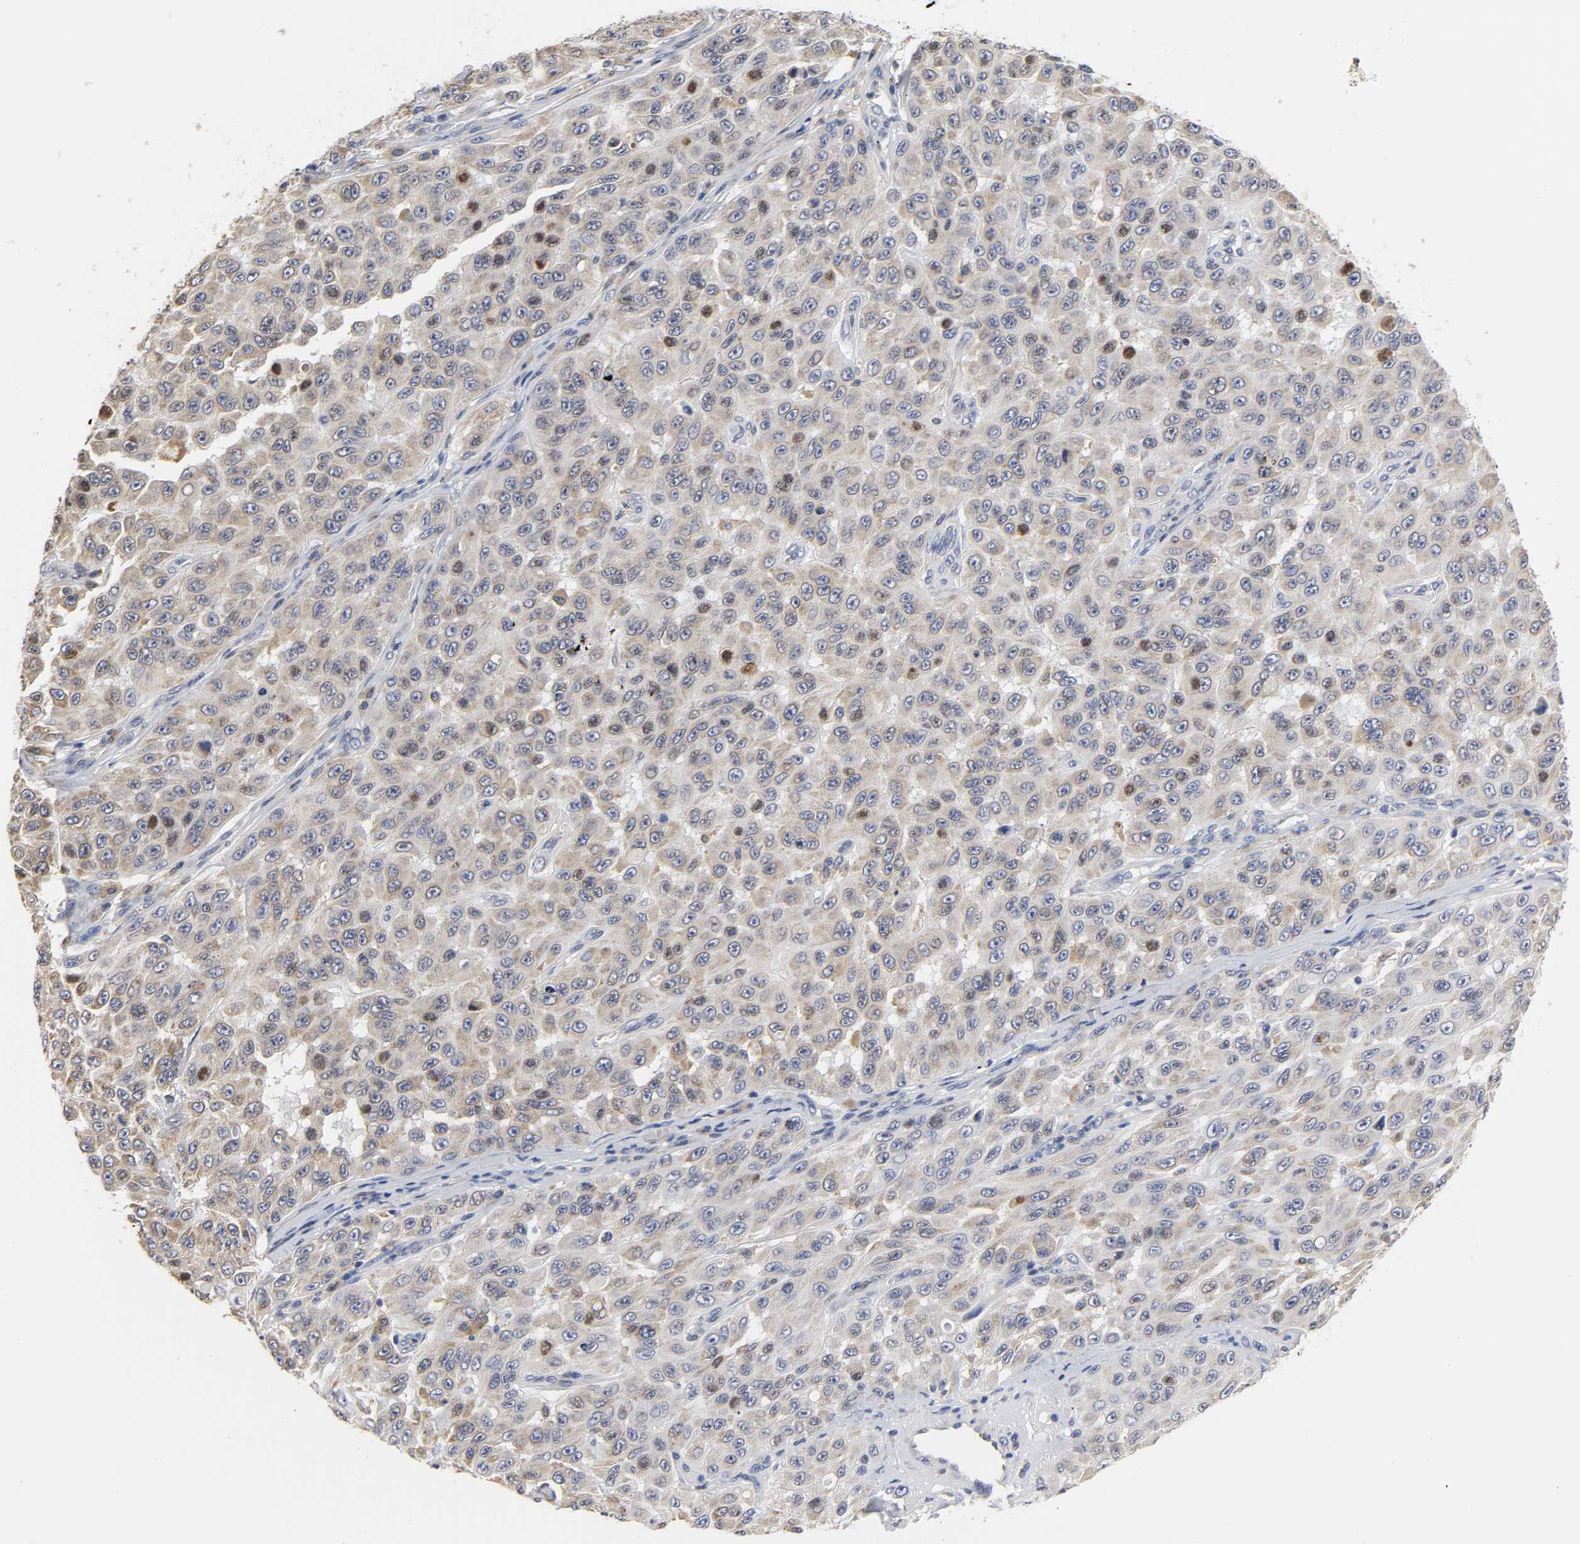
{"staining": {"intensity": "moderate", "quantity": "<25%", "location": "nuclear"}, "tissue": "melanoma", "cell_type": "Tumor cells", "image_type": "cancer", "snomed": [{"axis": "morphology", "description": "Malignant melanoma, NOS"}, {"axis": "topography", "description": "Skin"}], "caption": "Protein analysis of melanoma tissue displays moderate nuclear staining in about <25% of tumor cells.", "gene": "HCK", "patient": {"sex": "male", "age": 30}}